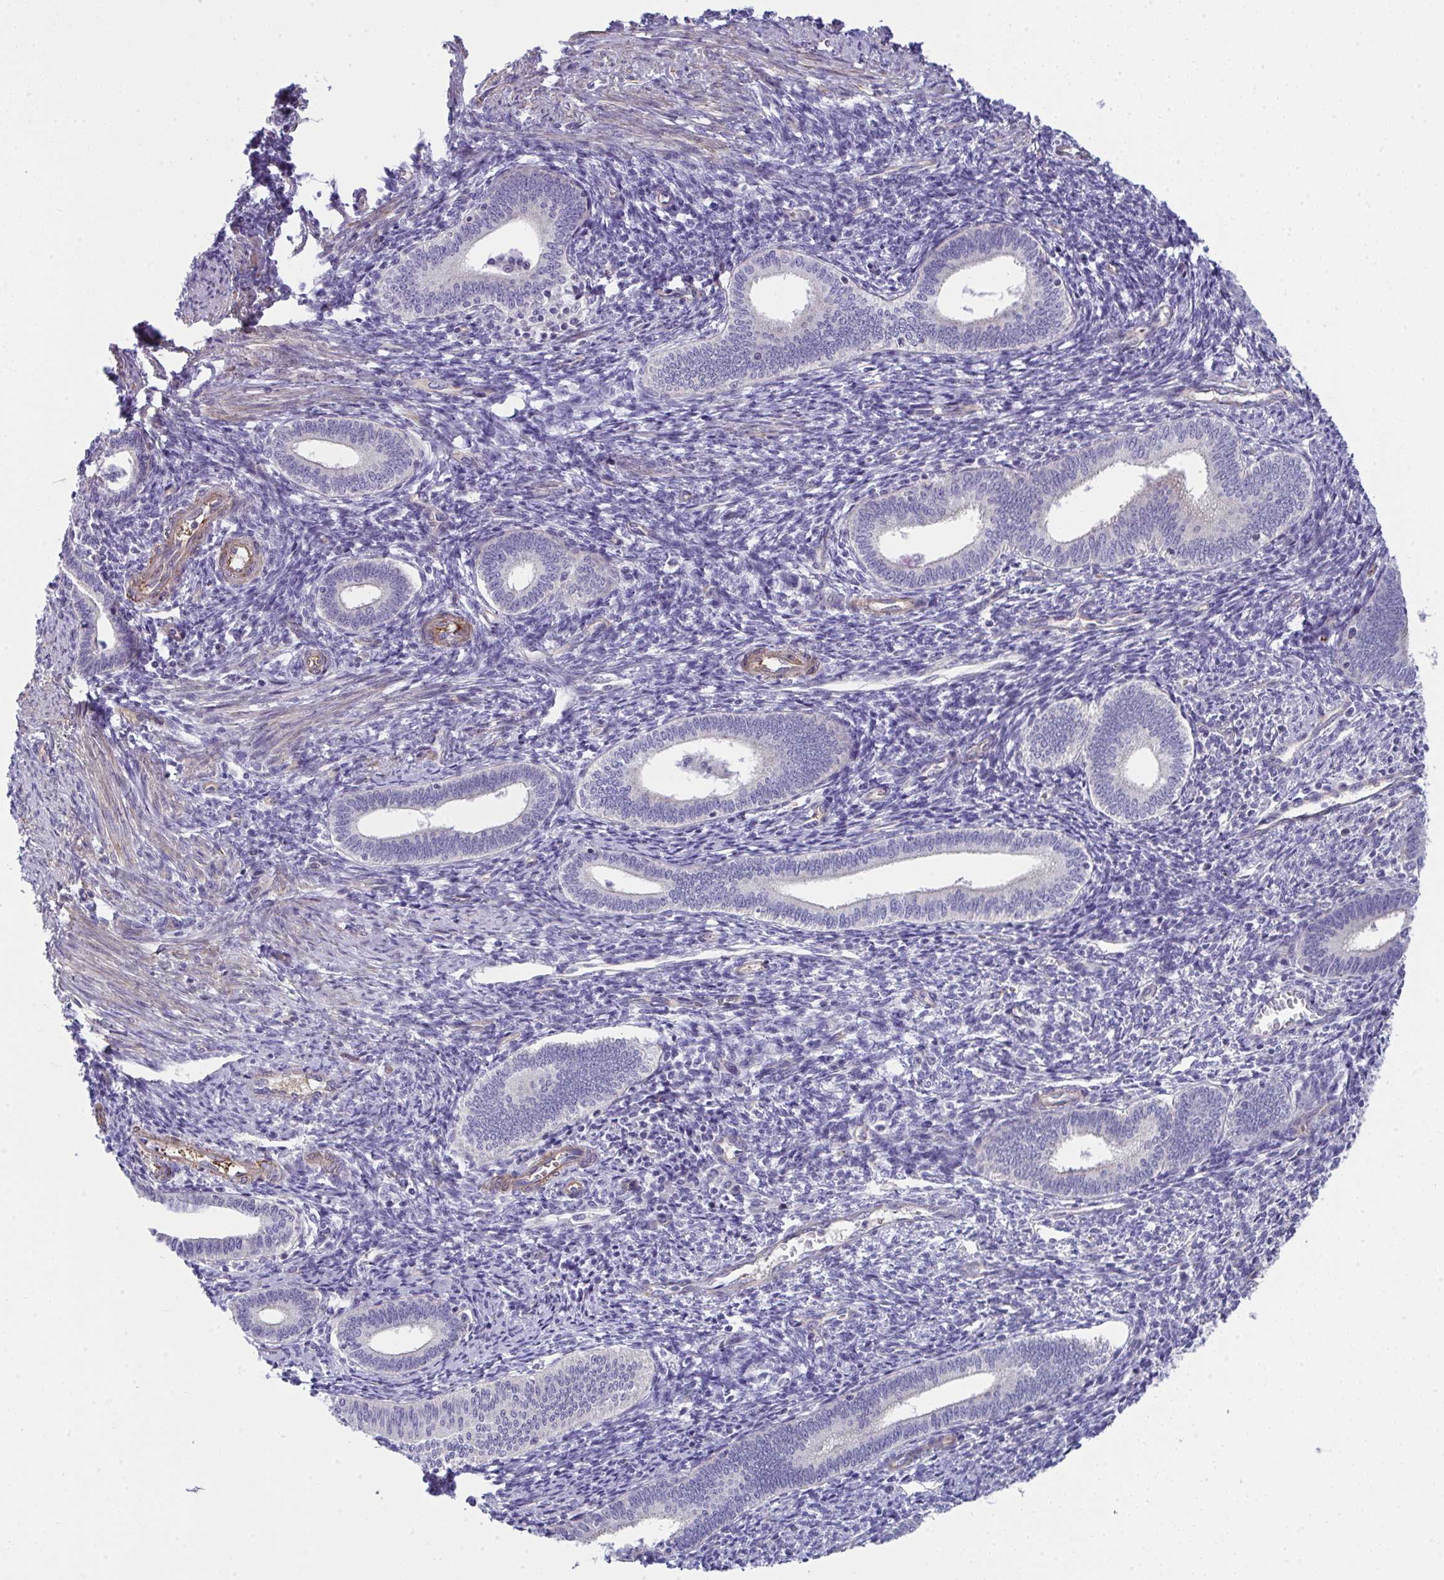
{"staining": {"intensity": "negative", "quantity": "none", "location": "none"}, "tissue": "endometrium", "cell_type": "Cells in endometrial stroma", "image_type": "normal", "snomed": [{"axis": "morphology", "description": "Normal tissue, NOS"}, {"axis": "topography", "description": "Endometrium"}], "caption": "Normal endometrium was stained to show a protein in brown. There is no significant positivity in cells in endometrial stroma.", "gene": "MYL12A", "patient": {"sex": "female", "age": 41}}